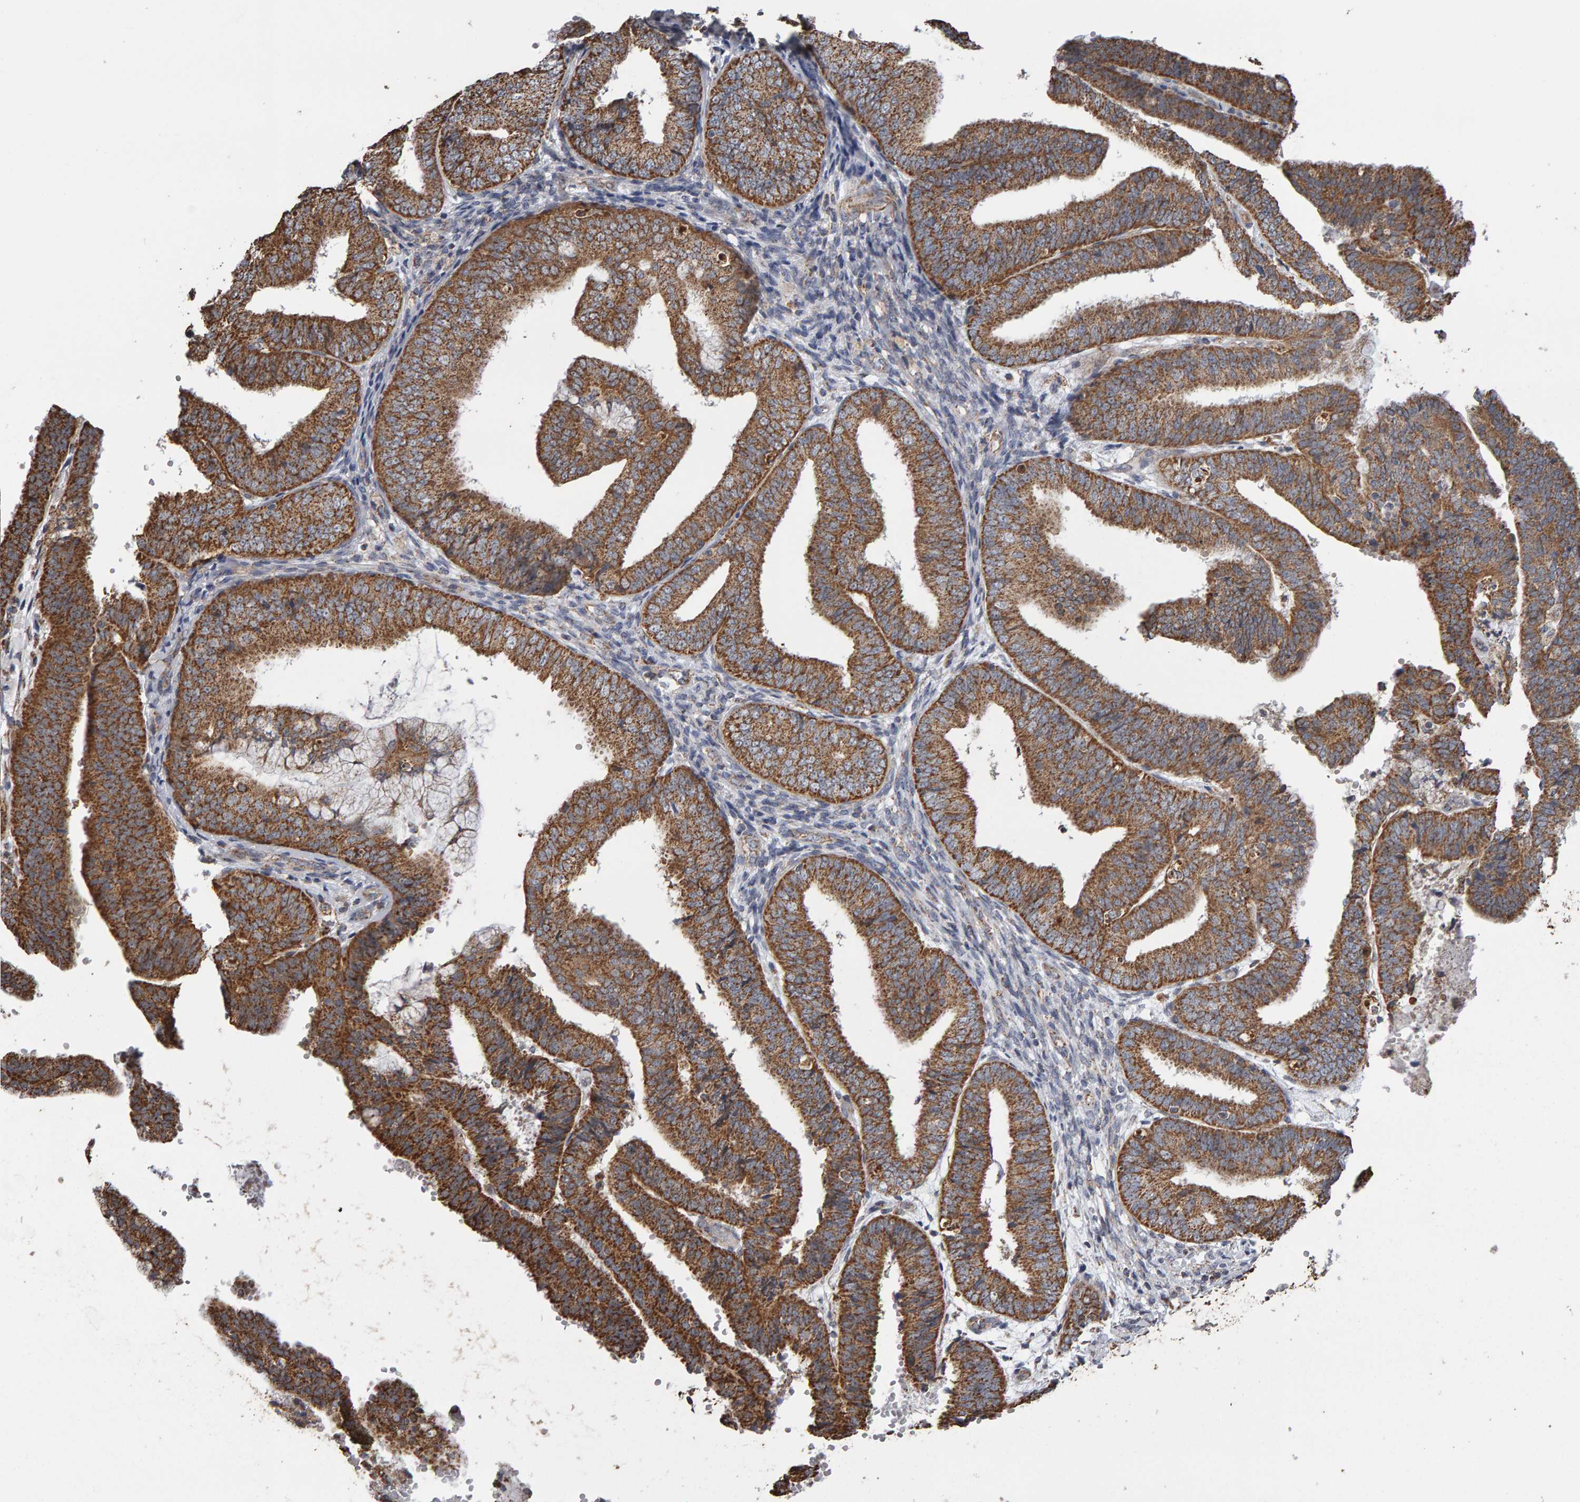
{"staining": {"intensity": "moderate", "quantity": ">75%", "location": "cytoplasmic/membranous"}, "tissue": "endometrial cancer", "cell_type": "Tumor cells", "image_type": "cancer", "snomed": [{"axis": "morphology", "description": "Adenocarcinoma, NOS"}, {"axis": "topography", "description": "Endometrium"}], "caption": "A brown stain shows moderate cytoplasmic/membranous expression of a protein in human adenocarcinoma (endometrial) tumor cells.", "gene": "TOM1L1", "patient": {"sex": "female", "age": 63}}